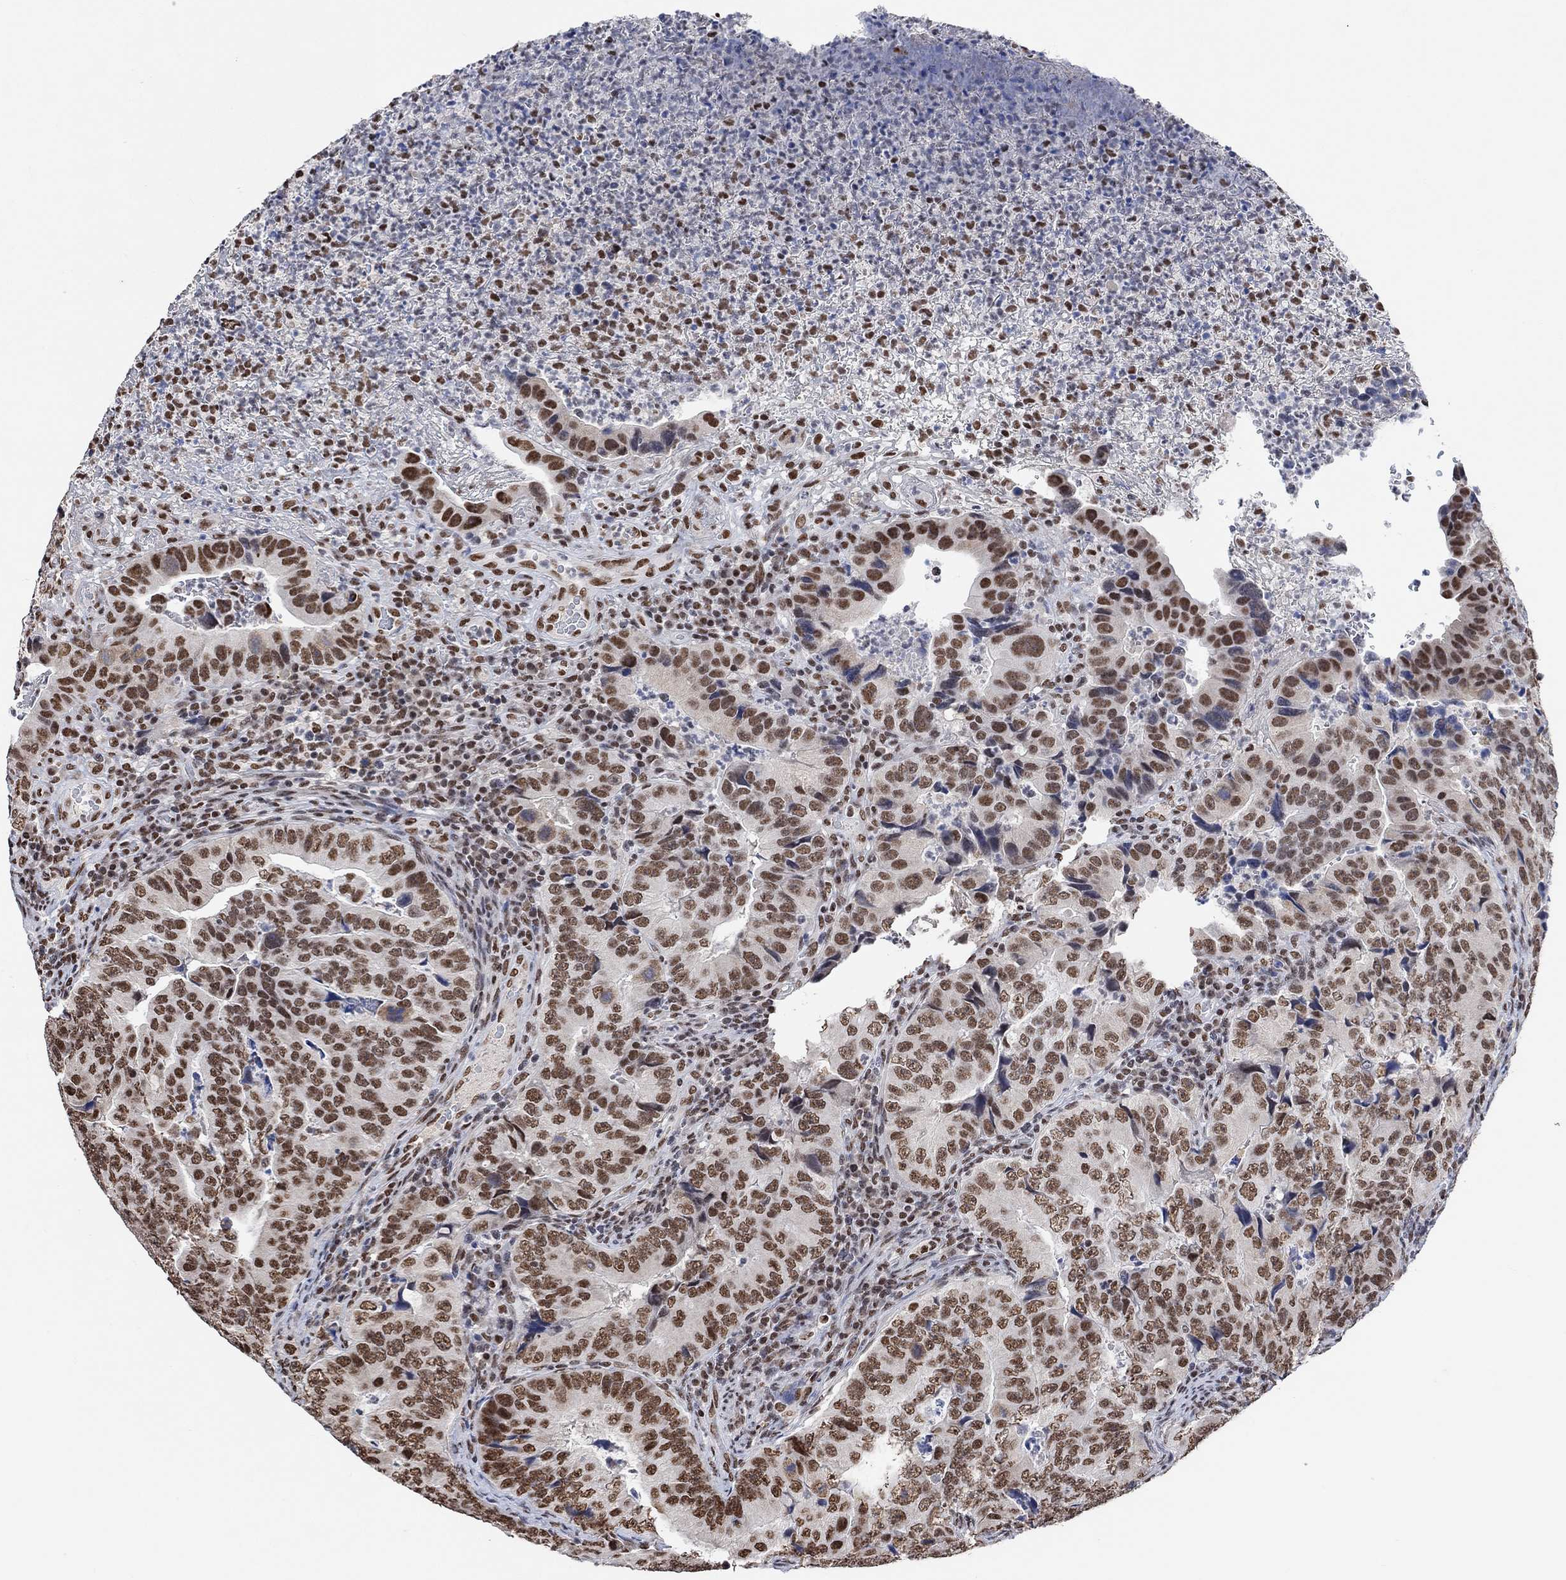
{"staining": {"intensity": "moderate", "quantity": ">75%", "location": "nuclear"}, "tissue": "colorectal cancer", "cell_type": "Tumor cells", "image_type": "cancer", "snomed": [{"axis": "morphology", "description": "Adenocarcinoma, NOS"}, {"axis": "topography", "description": "Colon"}], "caption": "Human colorectal cancer (adenocarcinoma) stained with a brown dye displays moderate nuclear positive positivity in about >75% of tumor cells.", "gene": "USP39", "patient": {"sex": "female", "age": 72}}